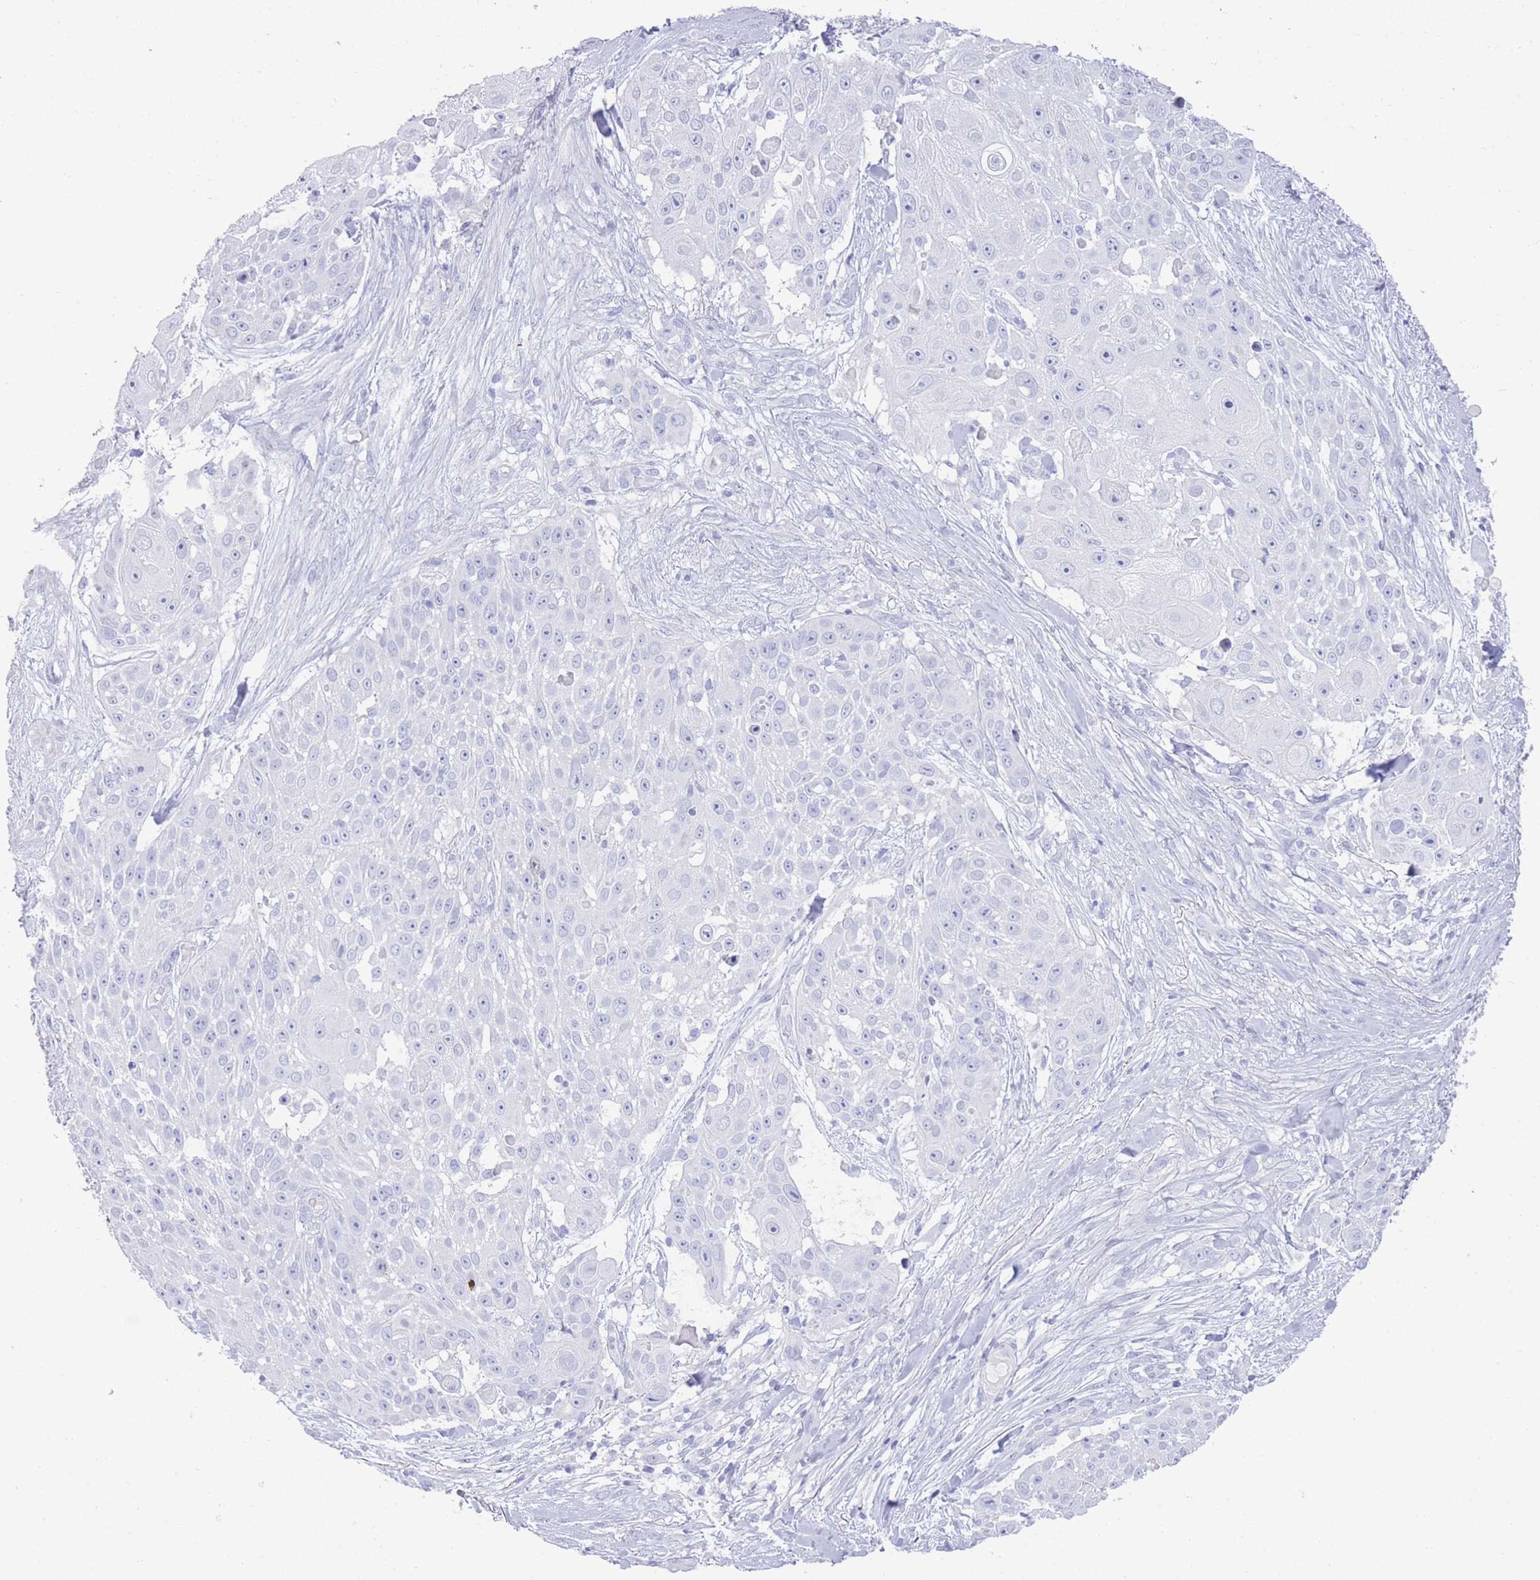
{"staining": {"intensity": "negative", "quantity": "none", "location": "none"}, "tissue": "skin cancer", "cell_type": "Tumor cells", "image_type": "cancer", "snomed": [{"axis": "morphology", "description": "Squamous cell carcinoma, NOS"}, {"axis": "topography", "description": "Skin"}], "caption": "Human squamous cell carcinoma (skin) stained for a protein using IHC reveals no staining in tumor cells.", "gene": "LRRC37A", "patient": {"sex": "female", "age": 86}}